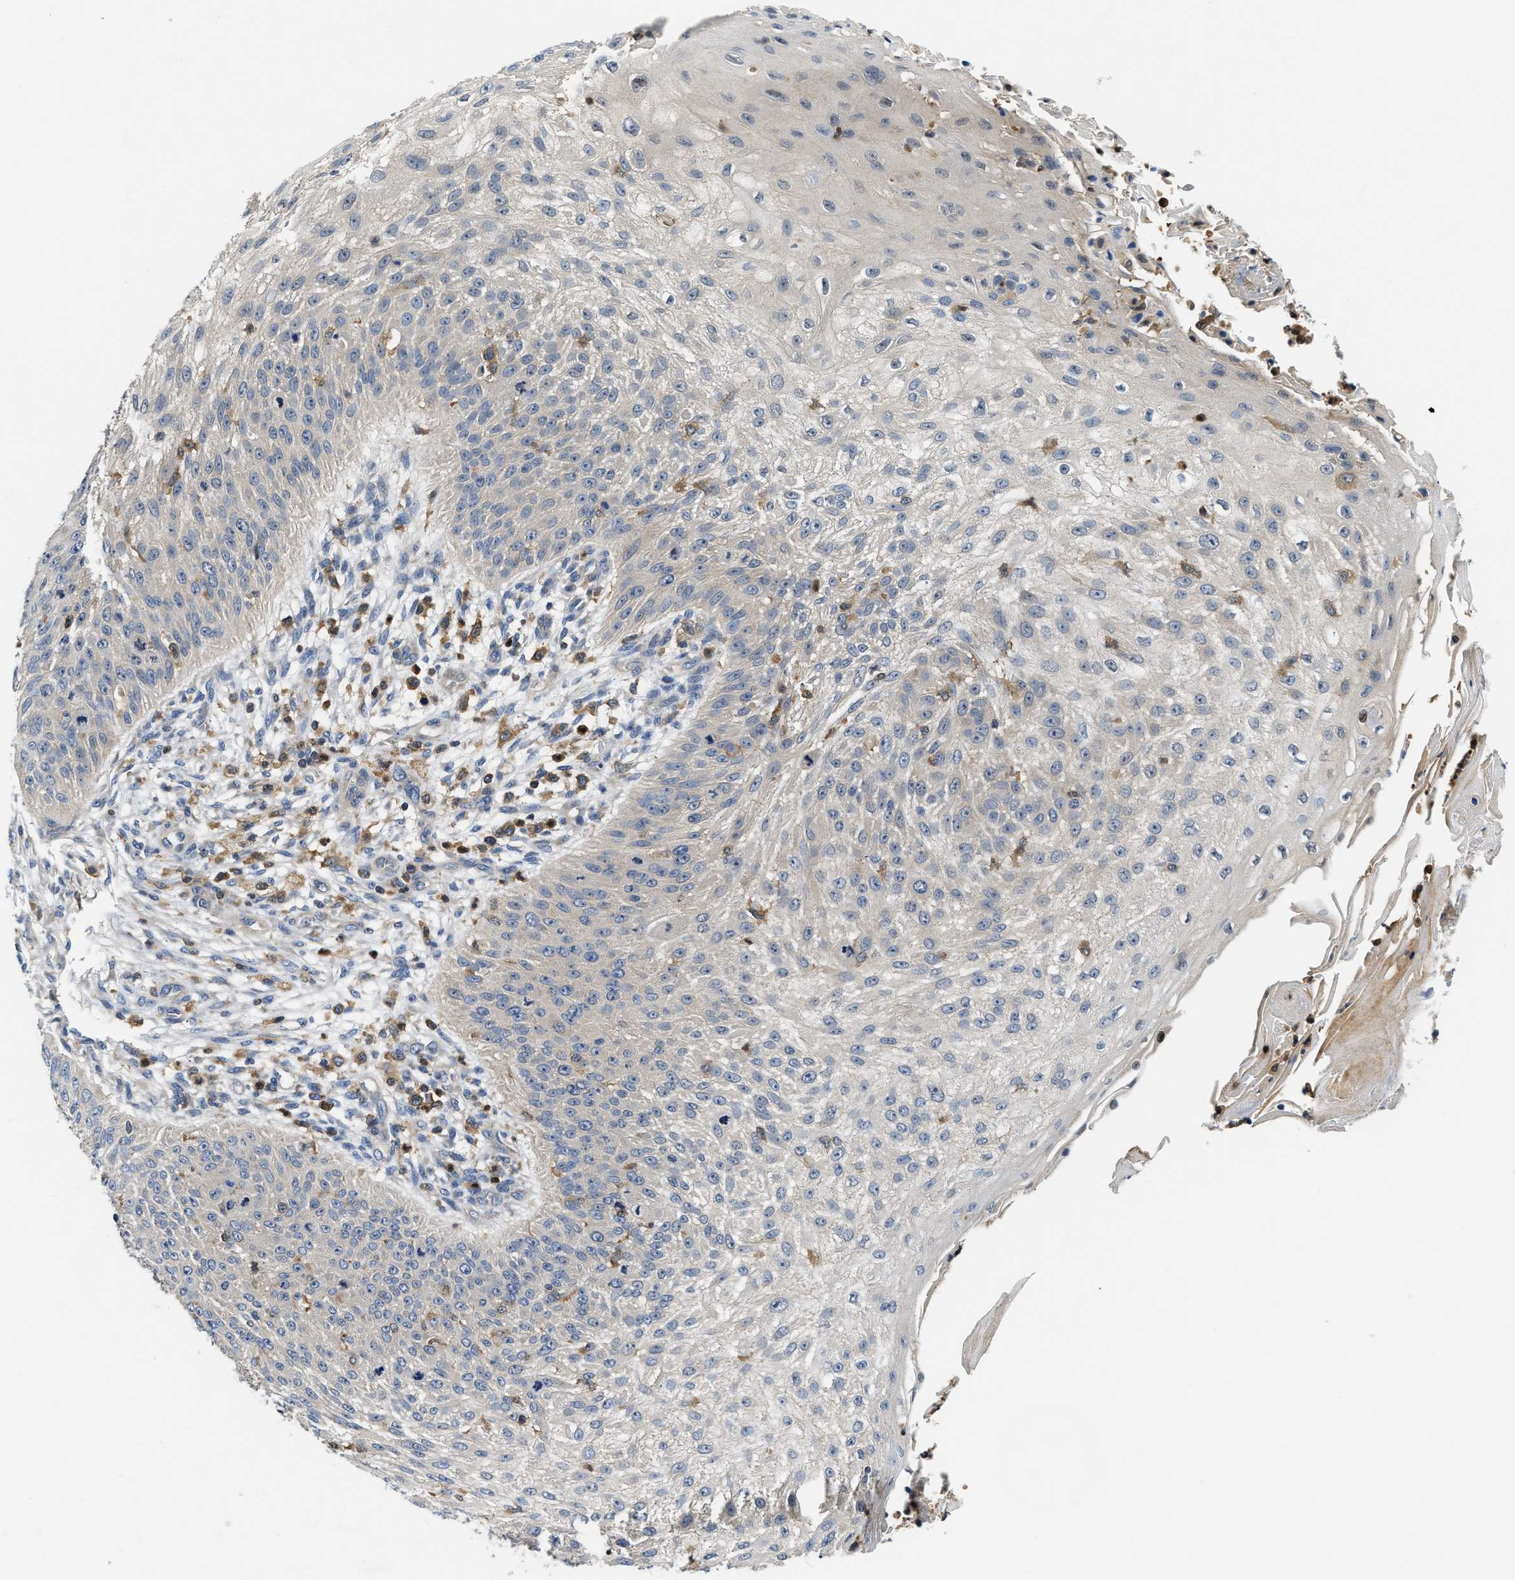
{"staining": {"intensity": "negative", "quantity": "none", "location": "none"}, "tissue": "skin cancer", "cell_type": "Tumor cells", "image_type": "cancer", "snomed": [{"axis": "morphology", "description": "Squamous cell carcinoma, NOS"}, {"axis": "topography", "description": "Skin"}], "caption": "This histopathology image is of squamous cell carcinoma (skin) stained with IHC to label a protein in brown with the nuclei are counter-stained blue. There is no staining in tumor cells.", "gene": "OSTF1", "patient": {"sex": "female", "age": 80}}